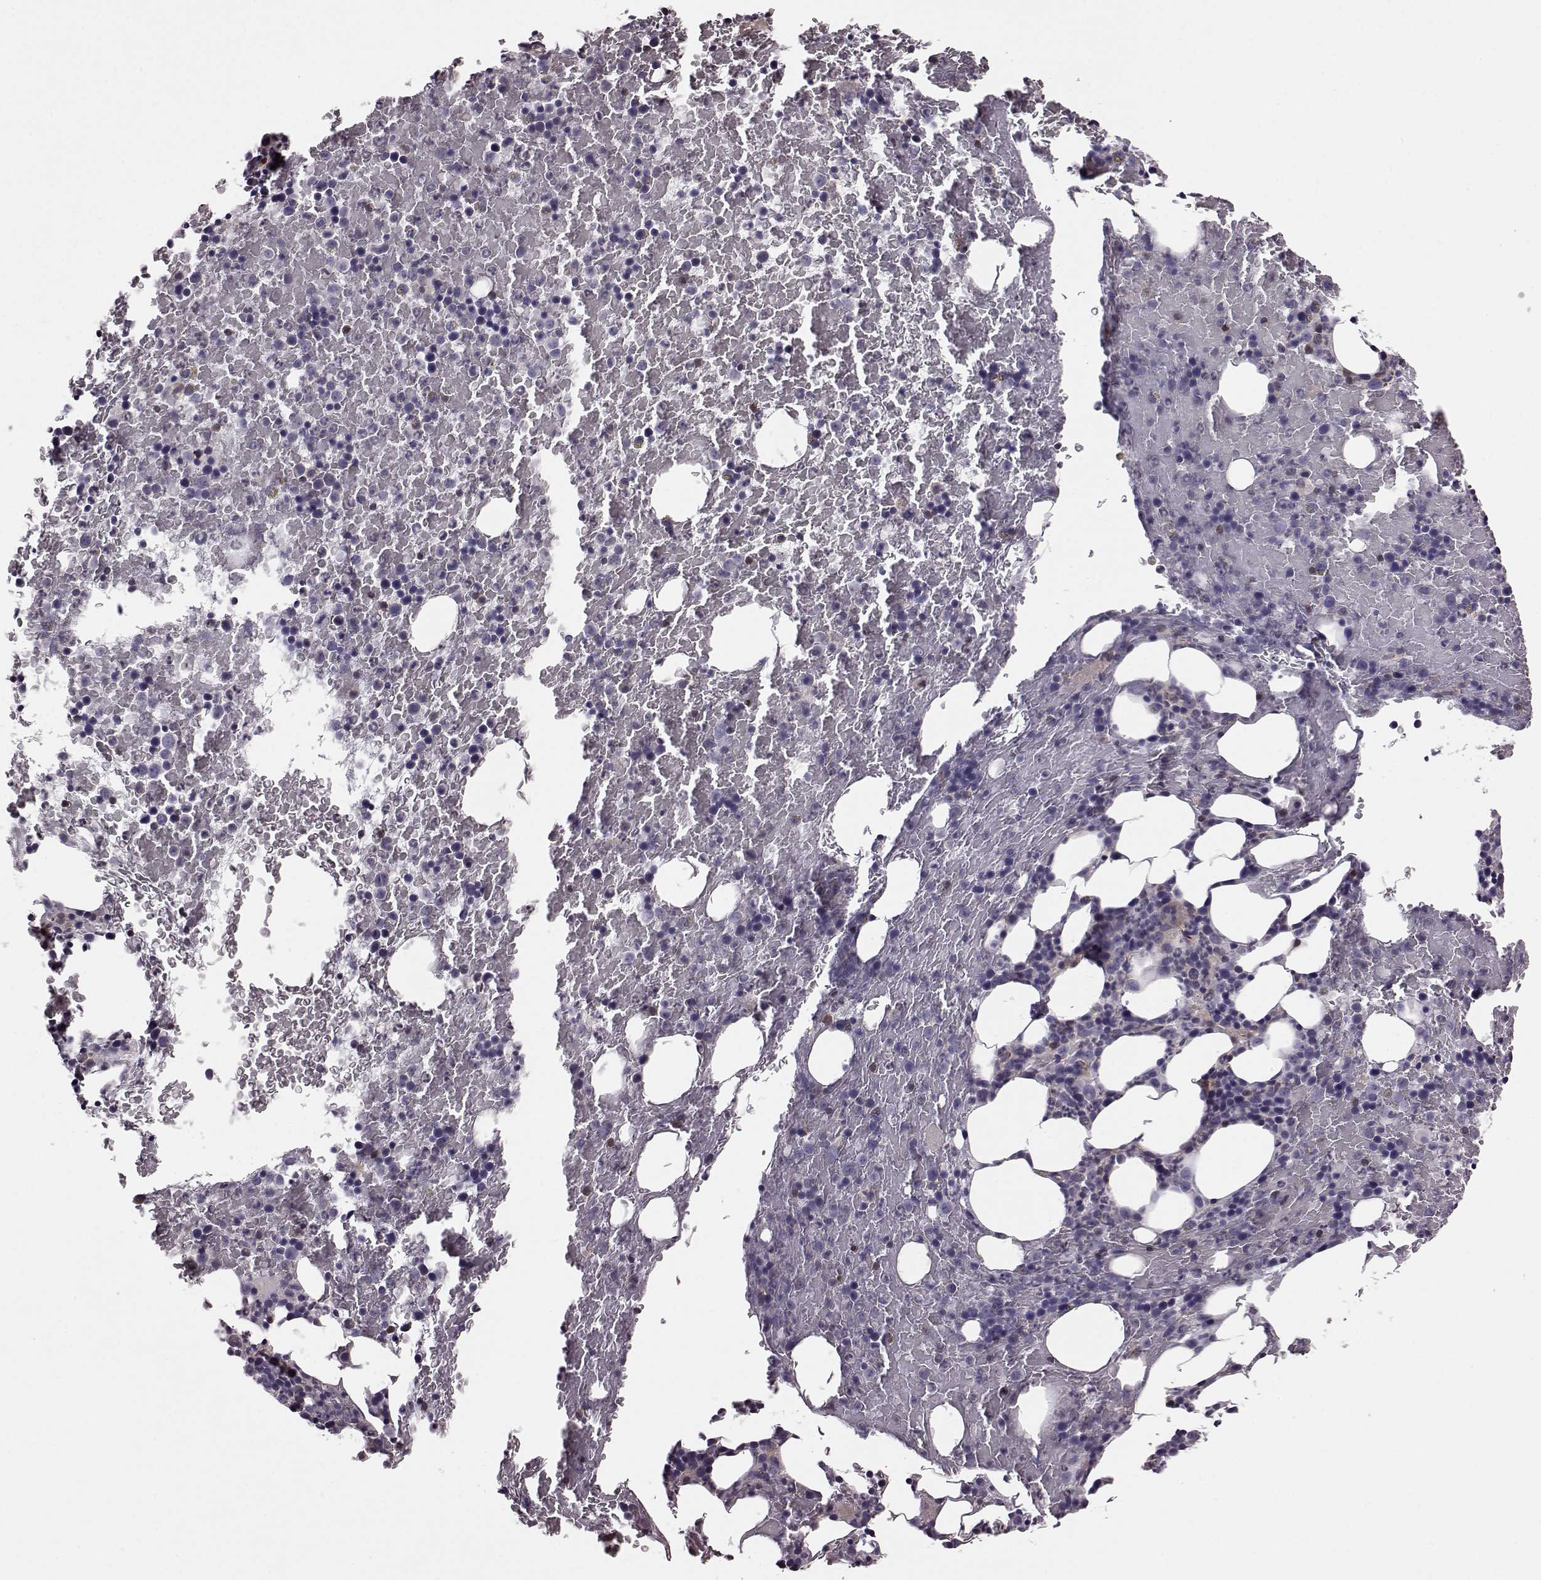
{"staining": {"intensity": "negative", "quantity": "none", "location": "none"}, "tissue": "bone marrow", "cell_type": "Hematopoietic cells", "image_type": "normal", "snomed": [{"axis": "morphology", "description": "Normal tissue, NOS"}, {"axis": "topography", "description": "Bone marrow"}], "caption": "The photomicrograph shows no staining of hematopoietic cells in unremarkable bone marrow.", "gene": "CDC42SE1", "patient": {"sex": "male", "age": 72}}